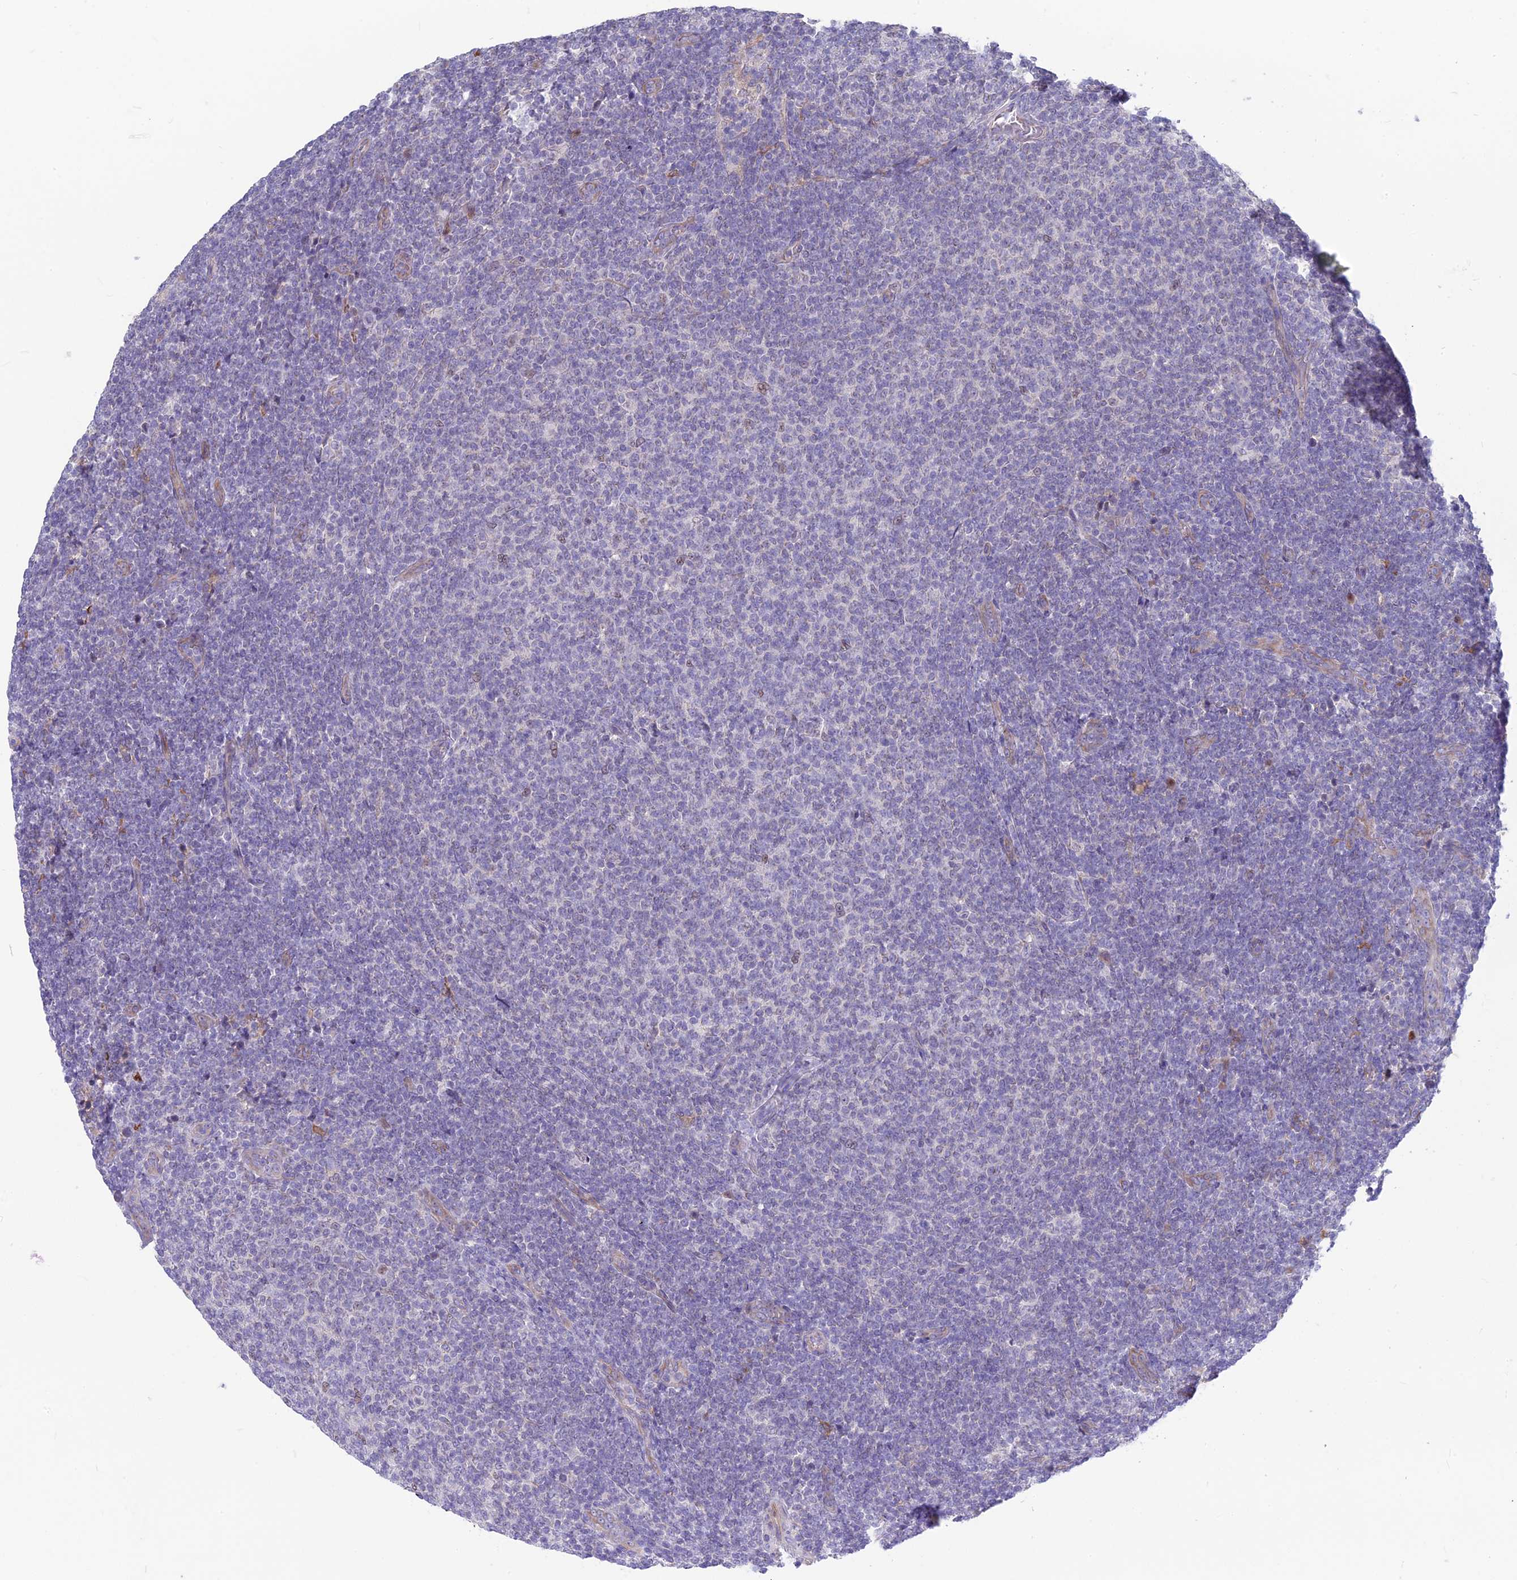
{"staining": {"intensity": "negative", "quantity": "none", "location": "none"}, "tissue": "lymphoma", "cell_type": "Tumor cells", "image_type": "cancer", "snomed": [{"axis": "morphology", "description": "Malignant lymphoma, non-Hodgkin's type, Low grade"}, {"axis": "topography", "description": "Lymph node"}], "caption": "Lymphoma stained for a protein using IHC displays no staining tumor cells.", "gene": "SNTN", "patient": {"sex": "male", "age": 66}}